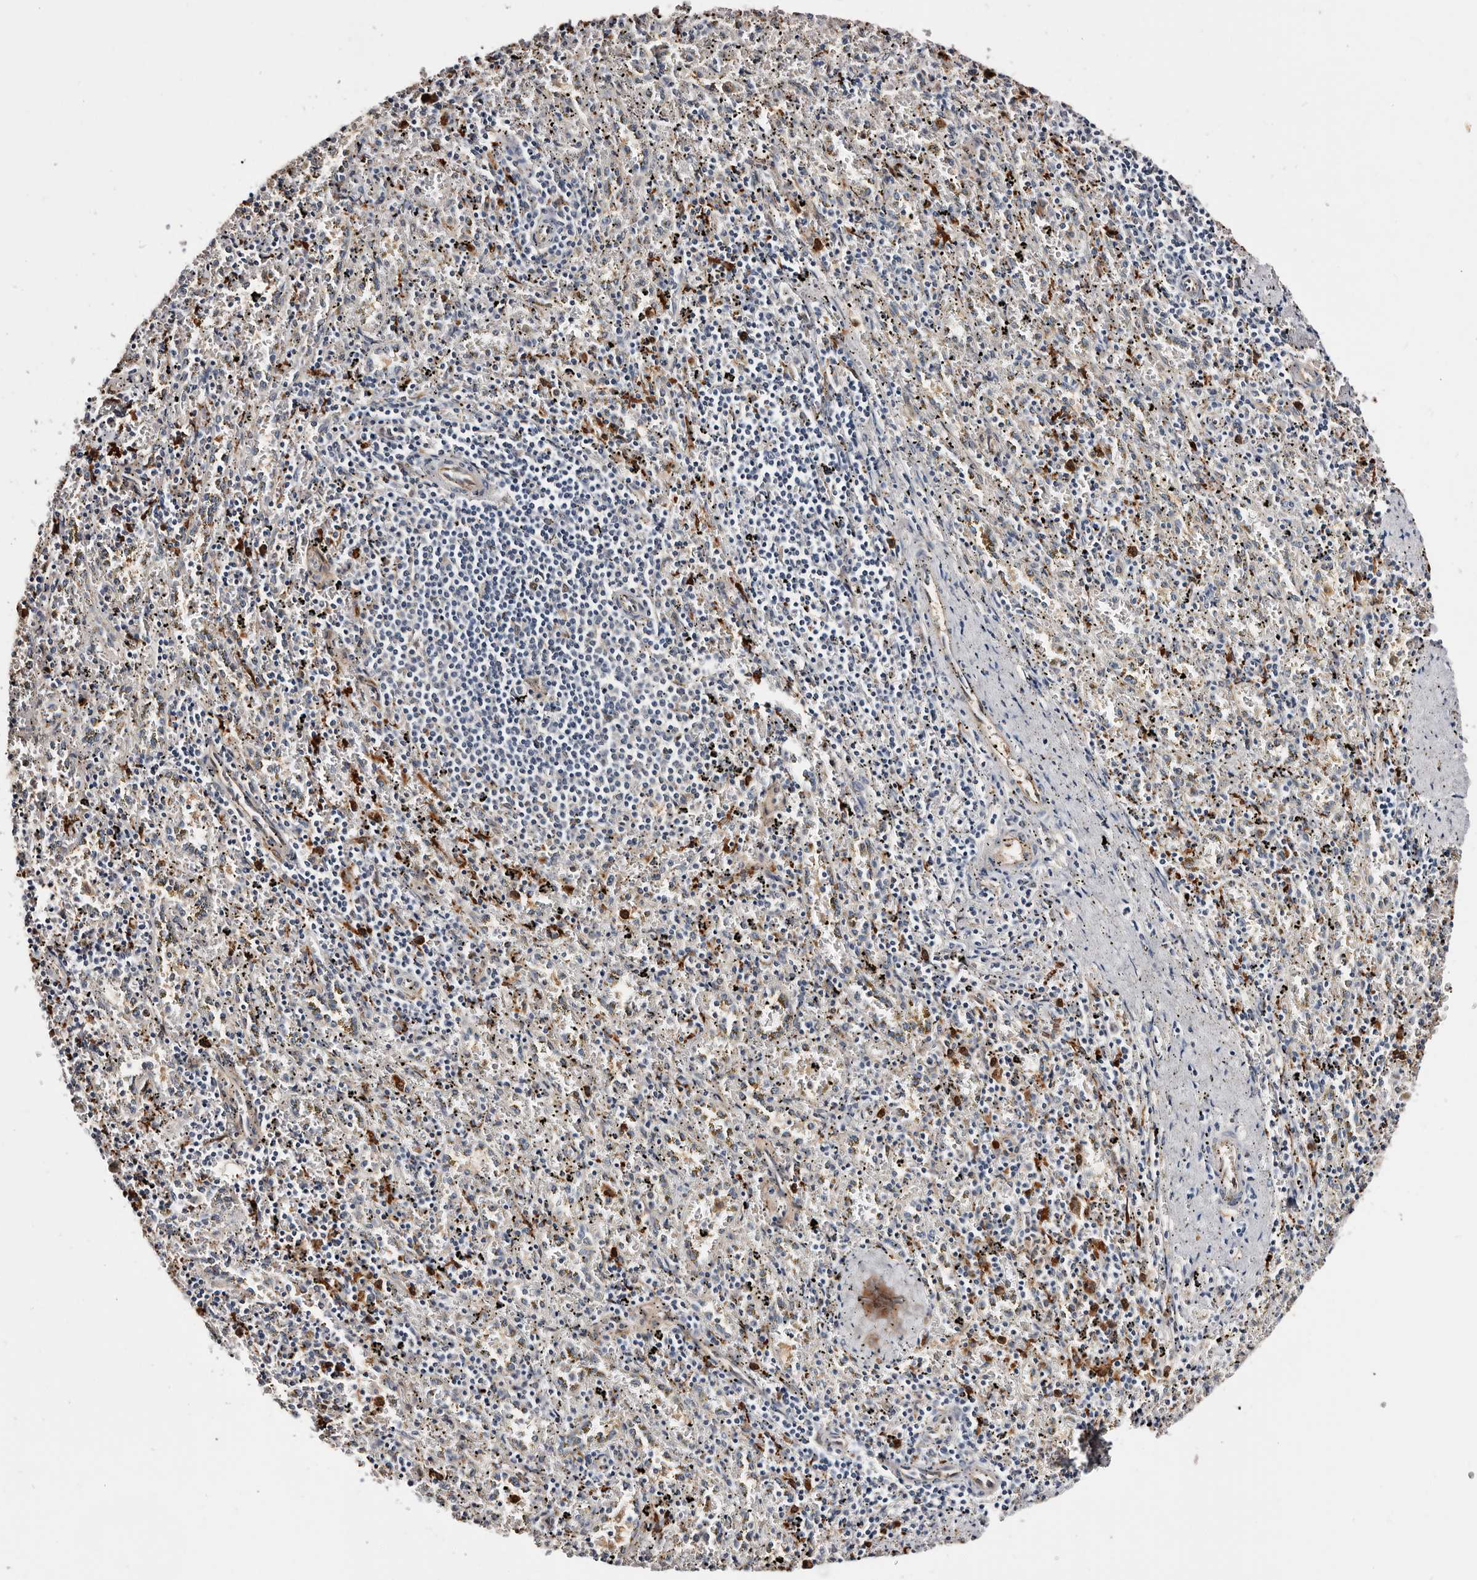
{"staining": {"intensity": "negative", "quantity": "none", "location": "none"}, "tissue": "spleen", "cell_type": "Cells in red pulp", "image_type": "normal", "snomed": [{"axis": "morphology", "description": "Normal tissue, NOS"}, {"axis": "topography", "description": "Spleen"}], "caption": "The immunohistochemistry photomicrograph has no significant expression in cells in red pulp of spleen. (DAB IHC visualized using brightfield microscopy, high magnification).", "gene": "TP53I3", "patient": {"sex": "male", "age": 11}}